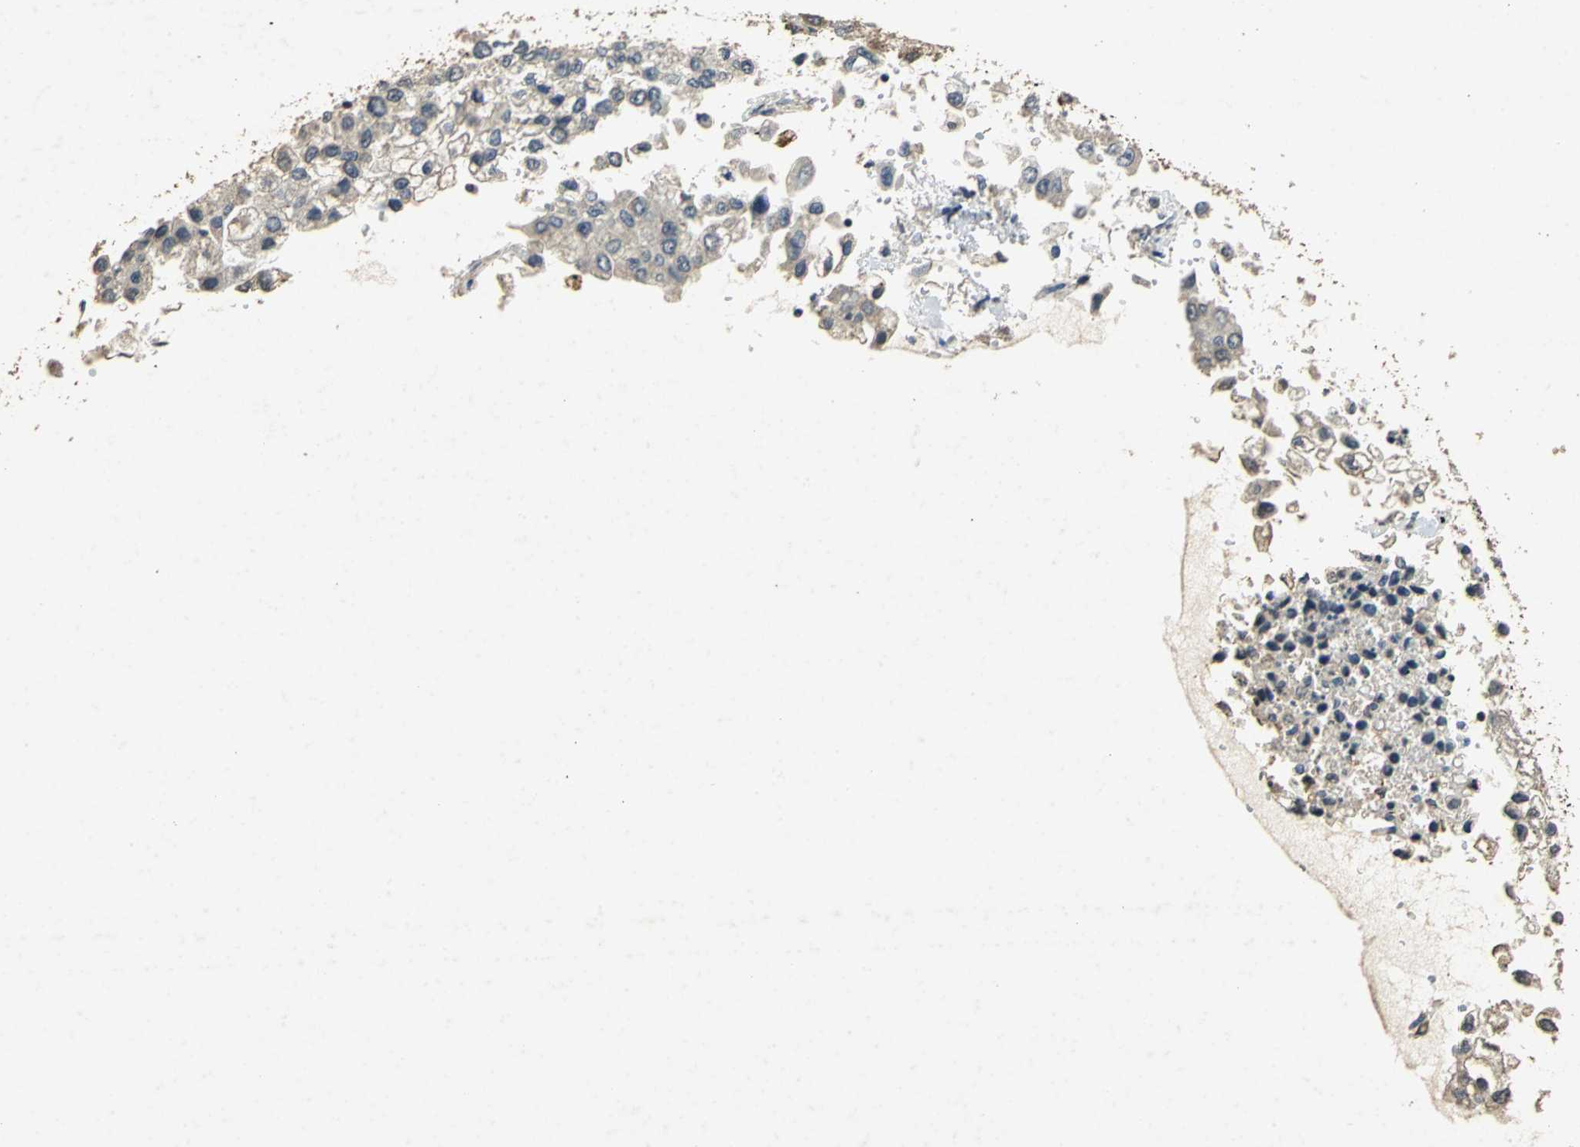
{"staining": {"intensity": "weak", "quantity": "25%-75%", "location": "cytoplasmic/membranous"}, "tissue": "liver cancer", "cell_type": "Tumor cells", "image_type": "cancer", "snomed": [{"axis": "morphology", "description": "Carcinoma, Hepatocellular, NOS"}, {"axis": "topography", "description": "Liver"}], "caption": "A high-resolution histopathology image shows IHC staining of liver cancer, which reveals weak cytoplasmic/membranous positivity in about 25%-75% of tumor cells.", "gene": "ACSL4", "patient": {"sex": "female", "age": 66}}